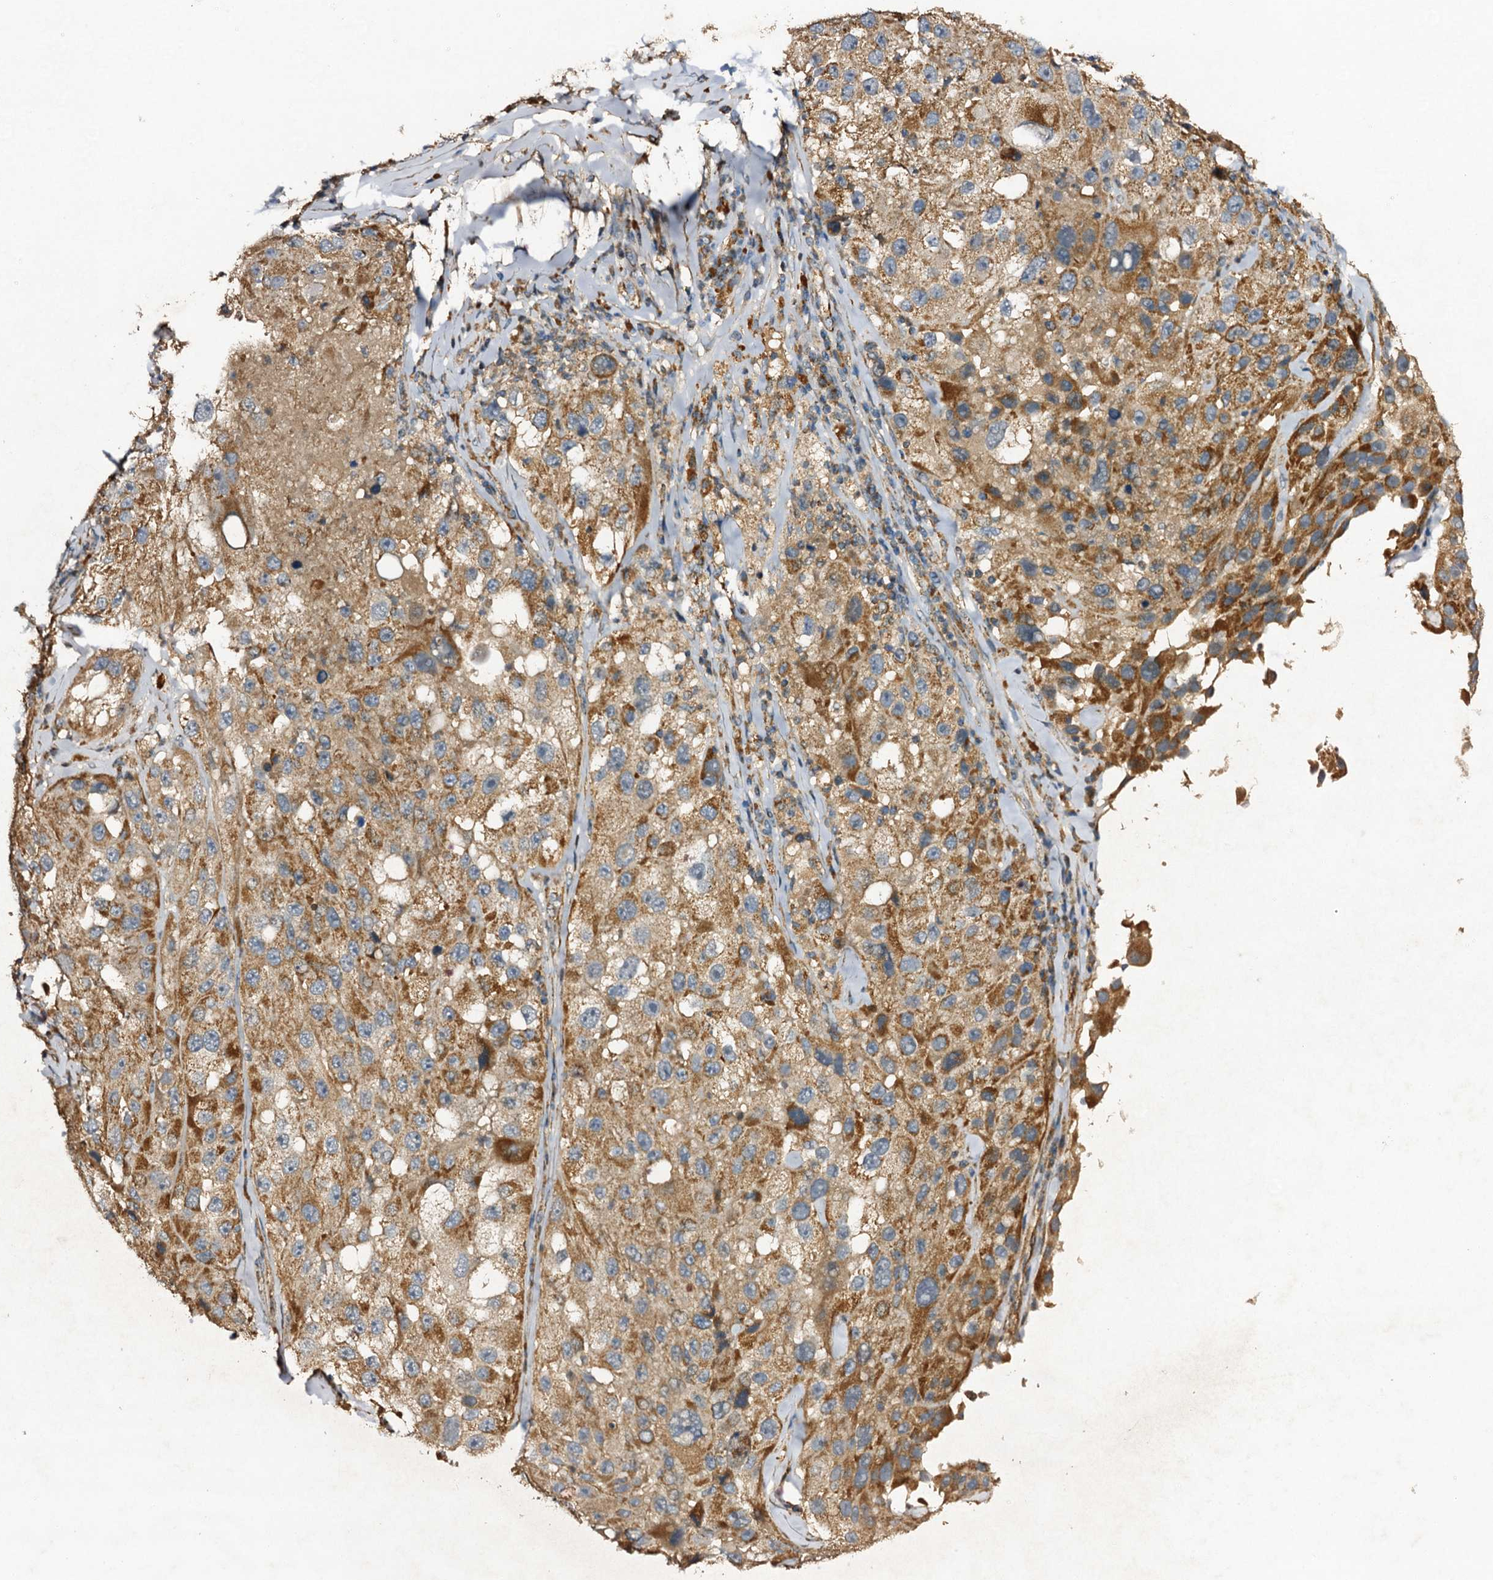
{"staining": {"intensity": "moderate", "quantity": ">75%", "location": "cytoplasmic/membranous"}, "tissue": "melanoma", "cell_type": "Tumor cells", "image_type": "cancer", "snomed": [{"axis": "morphology", "description": "Malignant melanoma, Metastatic site"}, {"axis": "topography", "description": "Lymph node"}], "caption": "This micrograph displays melanoma stained with immunohistochemistry to label a protein in brown. The cytoplasmic/membranous of tumor cells show moderate positivity for the protein. Nuclei are counter-stained blue.", "gene": "NDUFA13", "patient": {"sex": "male", "age": 62}}